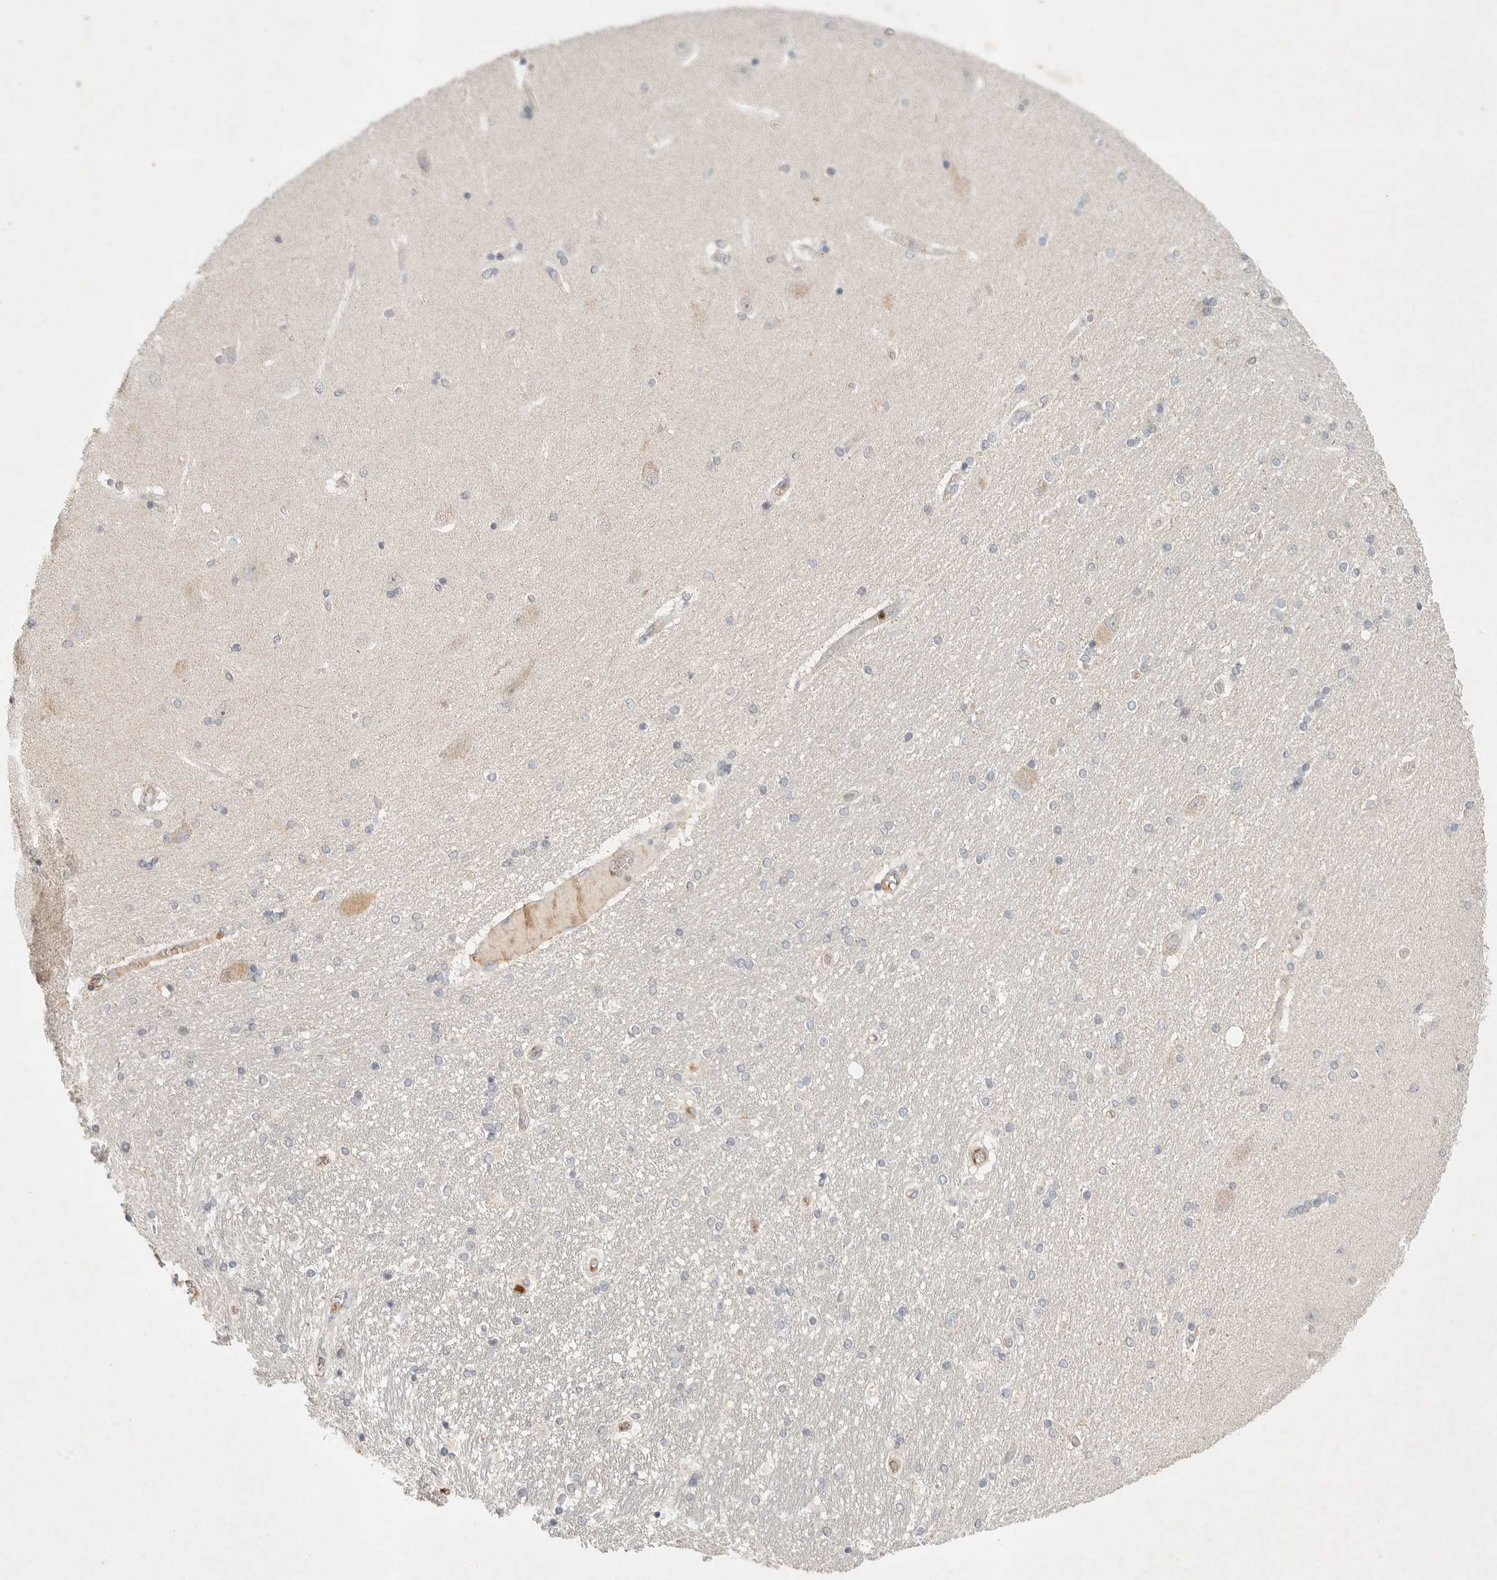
{"staining": {"intensity": "negative", "quantity": "none", "location": "none"}, "tissue": "hippocampus", "cell_type": "Glial cells", "image_type": "normal", "snomed": [{"axis": "morphology", "description": "Normal tissue, NOS"}, {"axis": "topography", "description": "Hippocampus"}], "caption": "High magnification brightfield microscopy of benign hippocampus stained with DAB (brown) and counterstained with hematoxylin (blue): glial cells show no significant positivity. (Stains: DAB (3,3'-diaminobenzidine) IHC with hematoxylin counter stain, Microscopy: brightfield microscopy at high magnification).", "gene": "SLC25A36", "patient": {"sex": "female", "age": 54}}